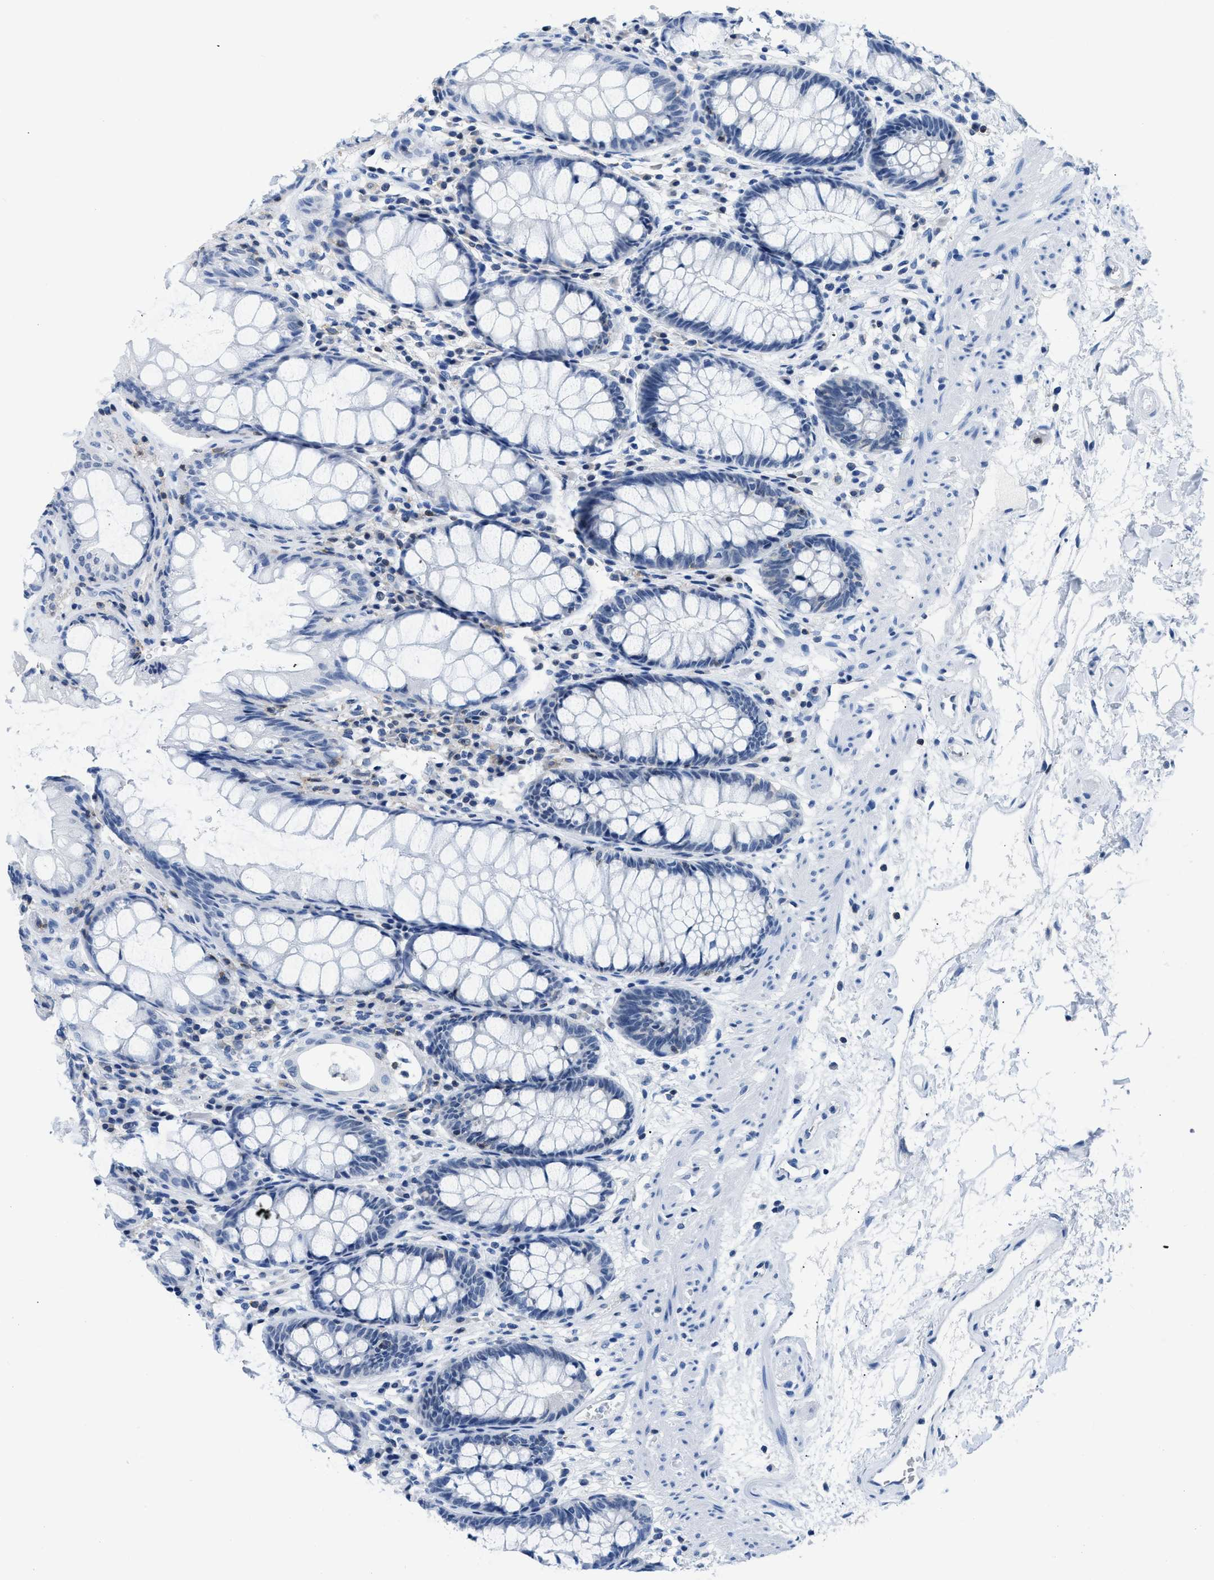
{"staining": {"intensity": "negative", "quantity": "none", "location": "none"}, "tissue": "rectum", "cell_type": "Glandular cells", "image_type": "normal", "snomed": [{"axis": "morphology", "description": "Normal tissue, NOS"}, {"axis": "topography", "description": "Rectum"}], "caption": "Histopathology image shows no significant protein expression in glandular cells of benign rectum.", "gene": "NFATC2", "patient": {"sex": "male", "age": 64}}